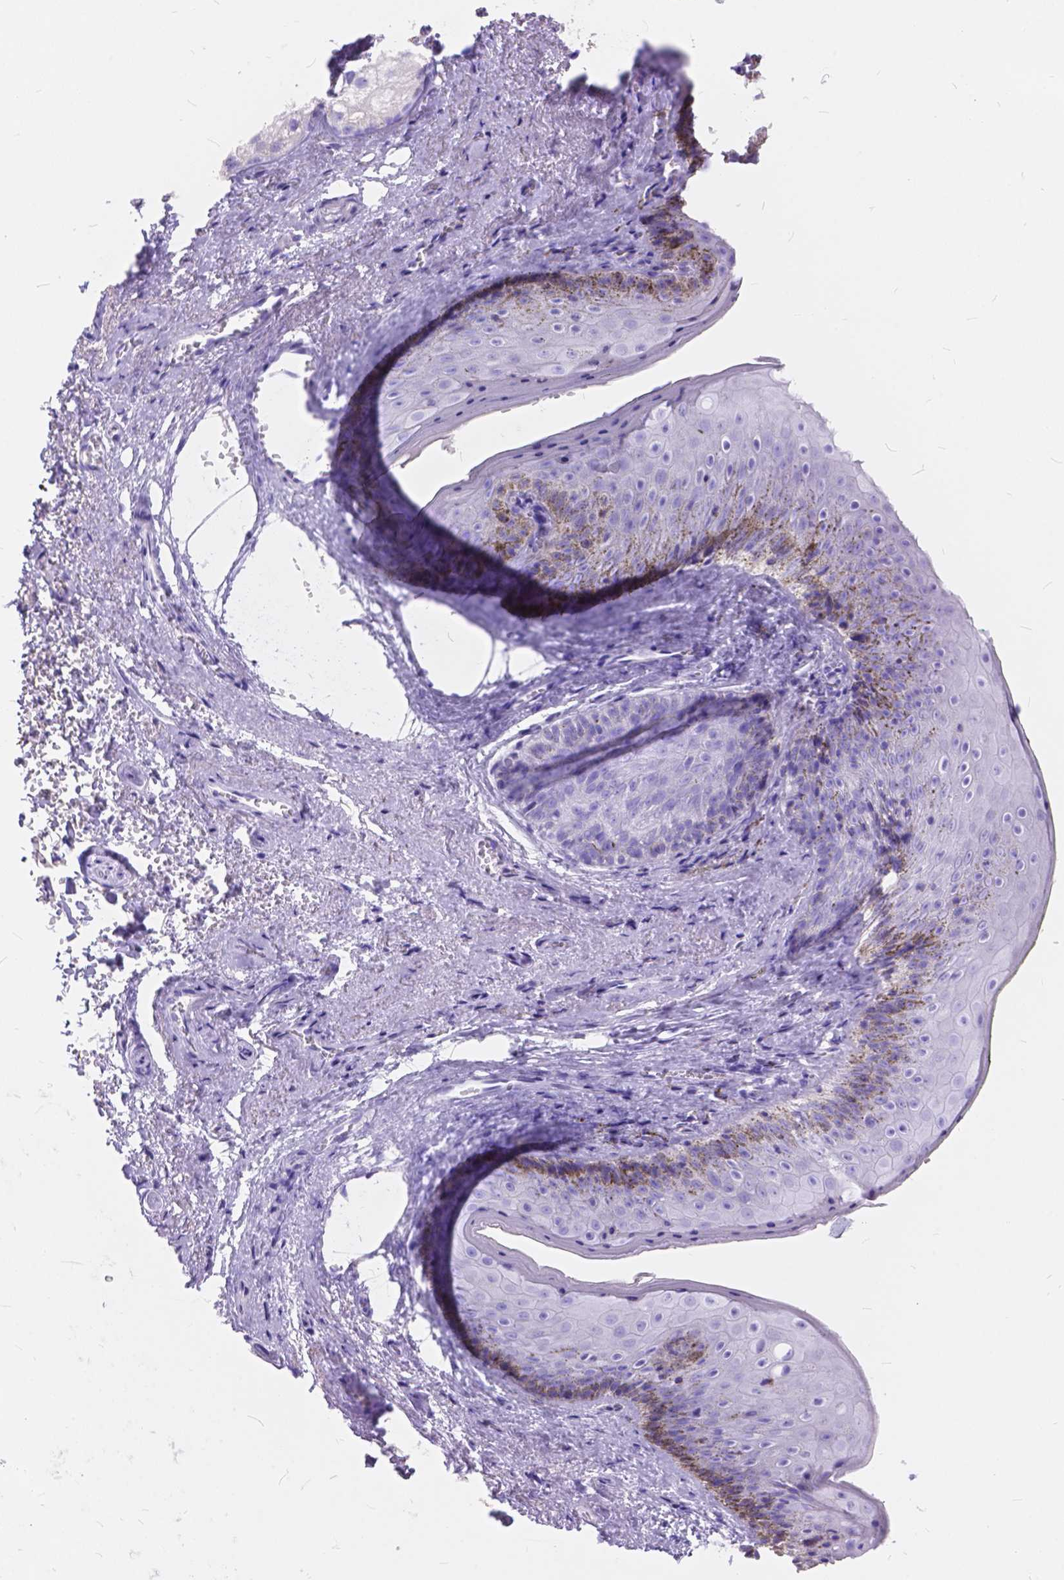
{"staining": {"intensity": "weak", "quantity": "<25%", "location": "cytoplasmic/membranous"}, "tissue": "vagina", "cell_type": "Squamous epithelial cells", "image_type": "normal", "snomed": [{"axis": "morphology", "description": "Normal tissue, NOS"}, {"axis": "topography", "description": "Vulva"}, {"axis": "topography", "description": "Vagina"}, {"axis": "topography", "description": "Peripheral nerve tissue"}], "caption": "There is no significant staining in squamous epithelial cells of vagina. (DAB (3,3'-diaminobenzidine) immunohistochemistry (IHC), high magnification).", "gene": "FOXL2", "patient": {"sex": "female", "age": 66}}